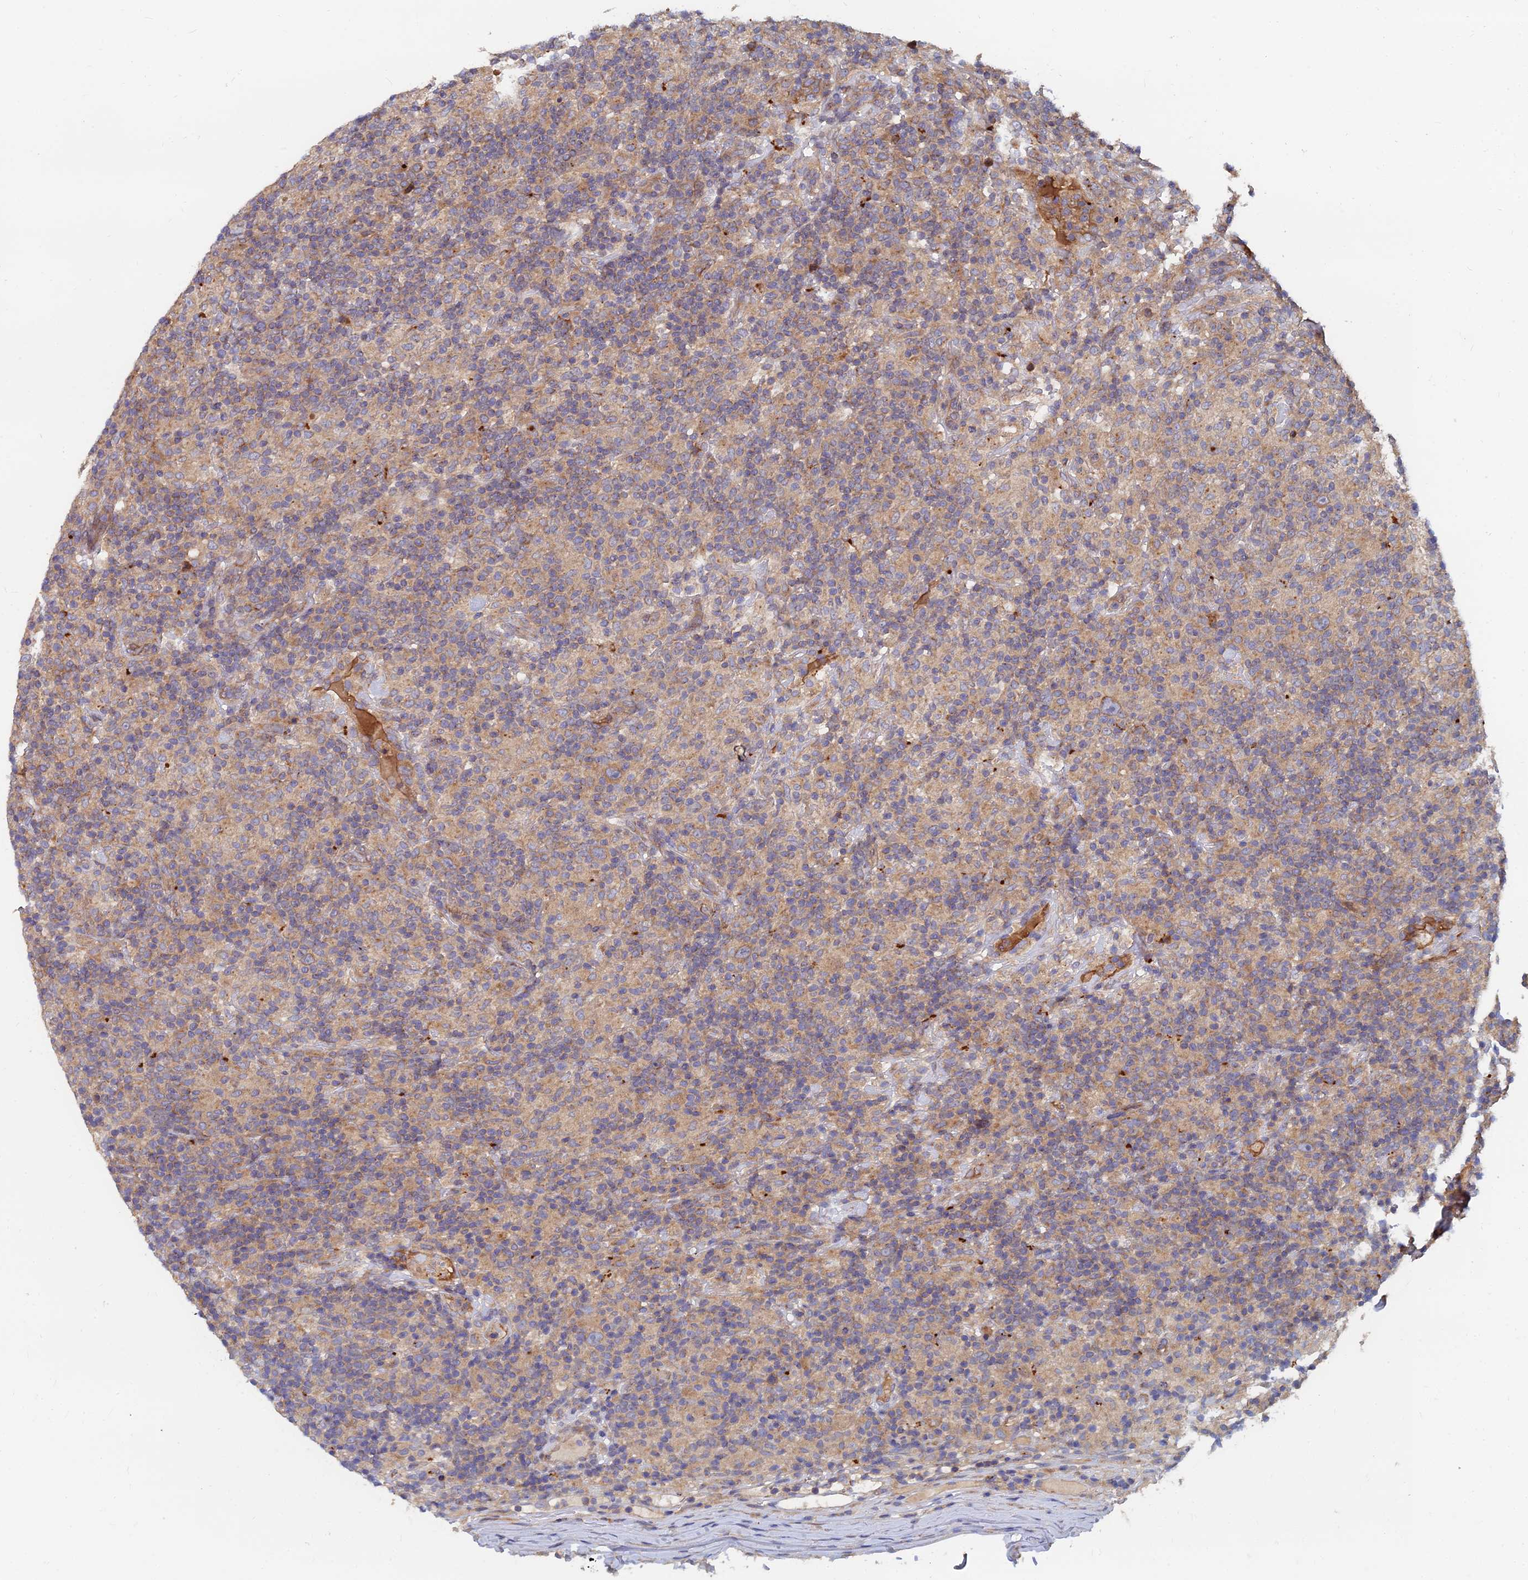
{"staining": {"intensity": "moderate", "quantity": "<25%", "location": "cytoplasmic/membranous"}, "tissue": "lymphoma", "cell_type": "Tumor cells", "image_type": "cancer", "snomed": [{"axis": "morphology", "description": "Hodgkin's disease, NOS"}, {"axis": "topography", "description": "Lymph node"}], "caption": "IHC staining of lymphoma, which displays low levels of moderate cytoplasmic/membranous positivity in about <25% of tumor cells indicating moderate cytoplasmic/membranous protein staining. The staining was performed using DAB (brown) for protein detection and nuclei were counterstained in hematoxylin (blue).", "gene": "CCZ1", "patient": {"sex": "male", "age": 70}}